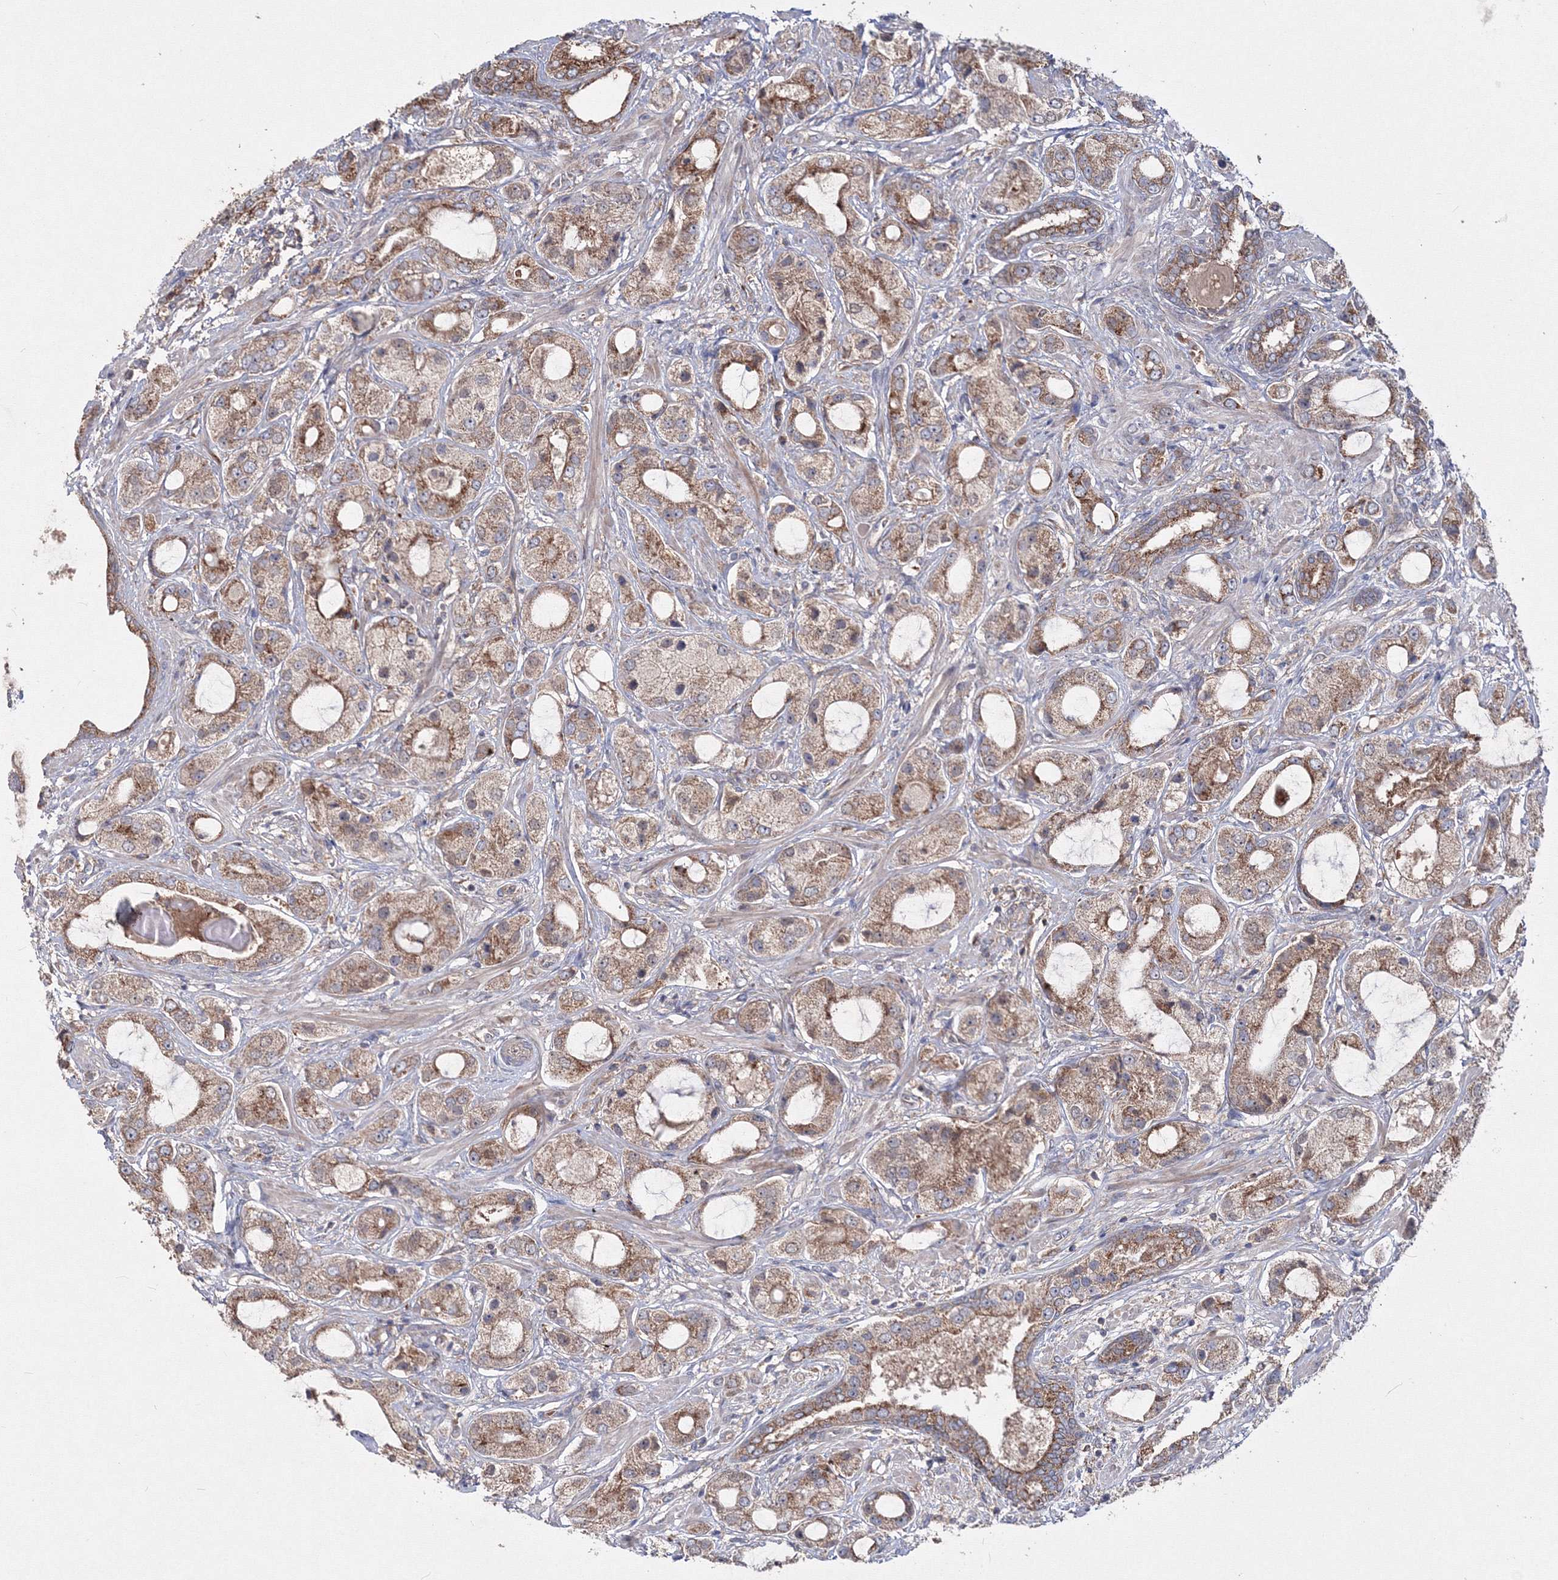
{"staining": {"intensity": "moderate", "quantity": ">75%", "location": "cytoplasmic/membranous"}, "tissue": "prostate cancer", "cell_type": "Tumor cells", "image_type": "cancer", "snomed": [{"axis": "morphology", "description": "Normal tissue, NOS"}, {"axis": "morphology", "description": "Adenocarcinoma, High grade"}, {"axis": "topography", "description": "Prostate"}, {"axis": "topography", "description": "Peripheral nerve tissue"}], "caption": "An IHC photomicrograph of tumor tissue is shown. Protein staining in brown labels moderate cytoplasmic/membranous positivity in adenocarcinoma (high-grade) (prostate) within tumor cells.", "gene": "PEX13", "patient": {"sex": "male", "age": 59}}